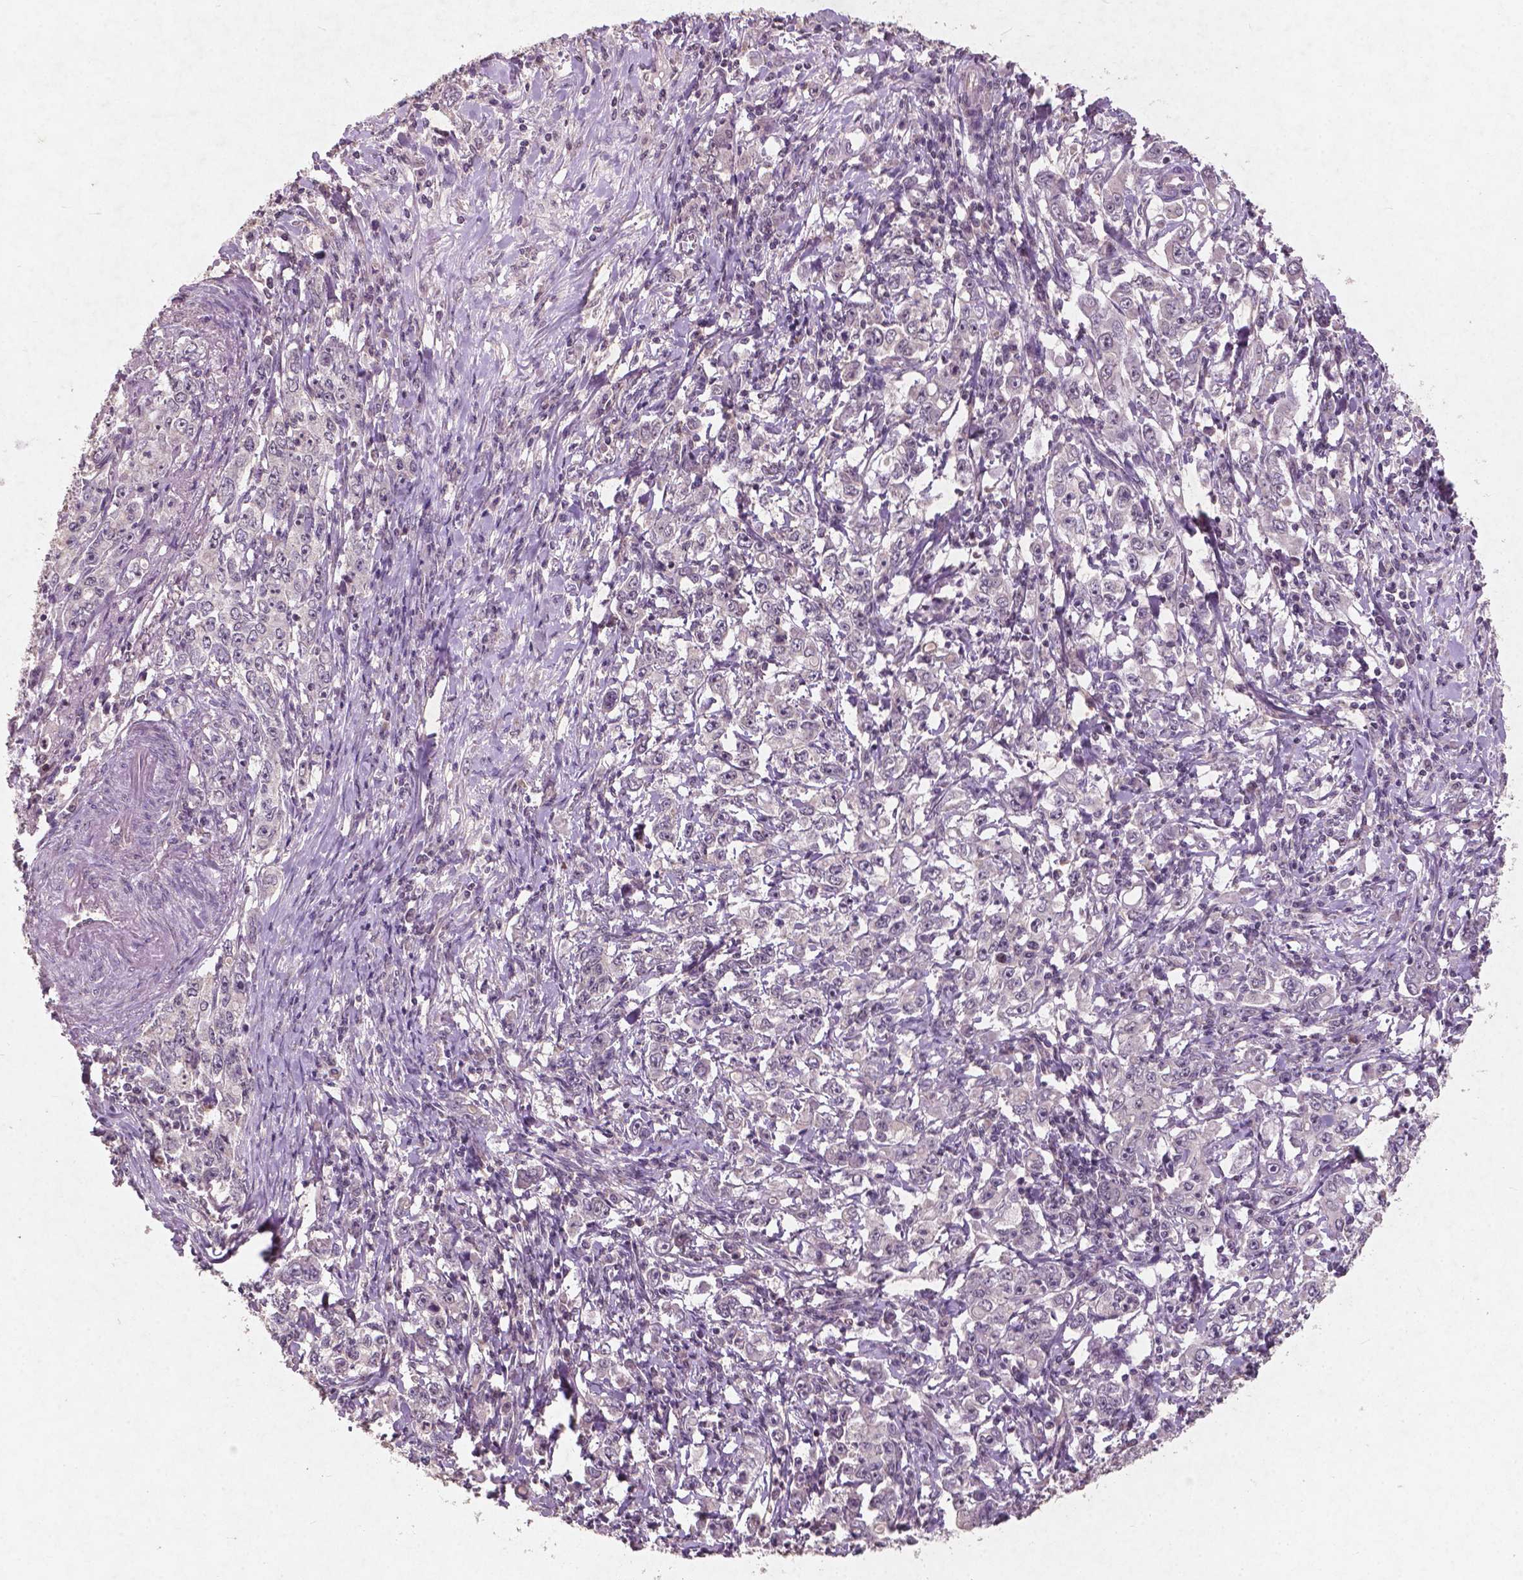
{"staining": {"intensity": "negative", "quantity": "none", "location": "none"}, "tissue": "stomach cancer", "cell_type": "Tumor cells", "image_type": "cancer", "snomed": [{"axis": "morphology", "description": "Adenocarcinoma, NOS"}, {"axis": "topography", "description": "Stomach, lower"}], "caption": "Tumor cells show no significant protein positivity in adenocarcinoma (stomach).", "gene": "SMAD2", "patient": {"sex": "female", "age": 72}}